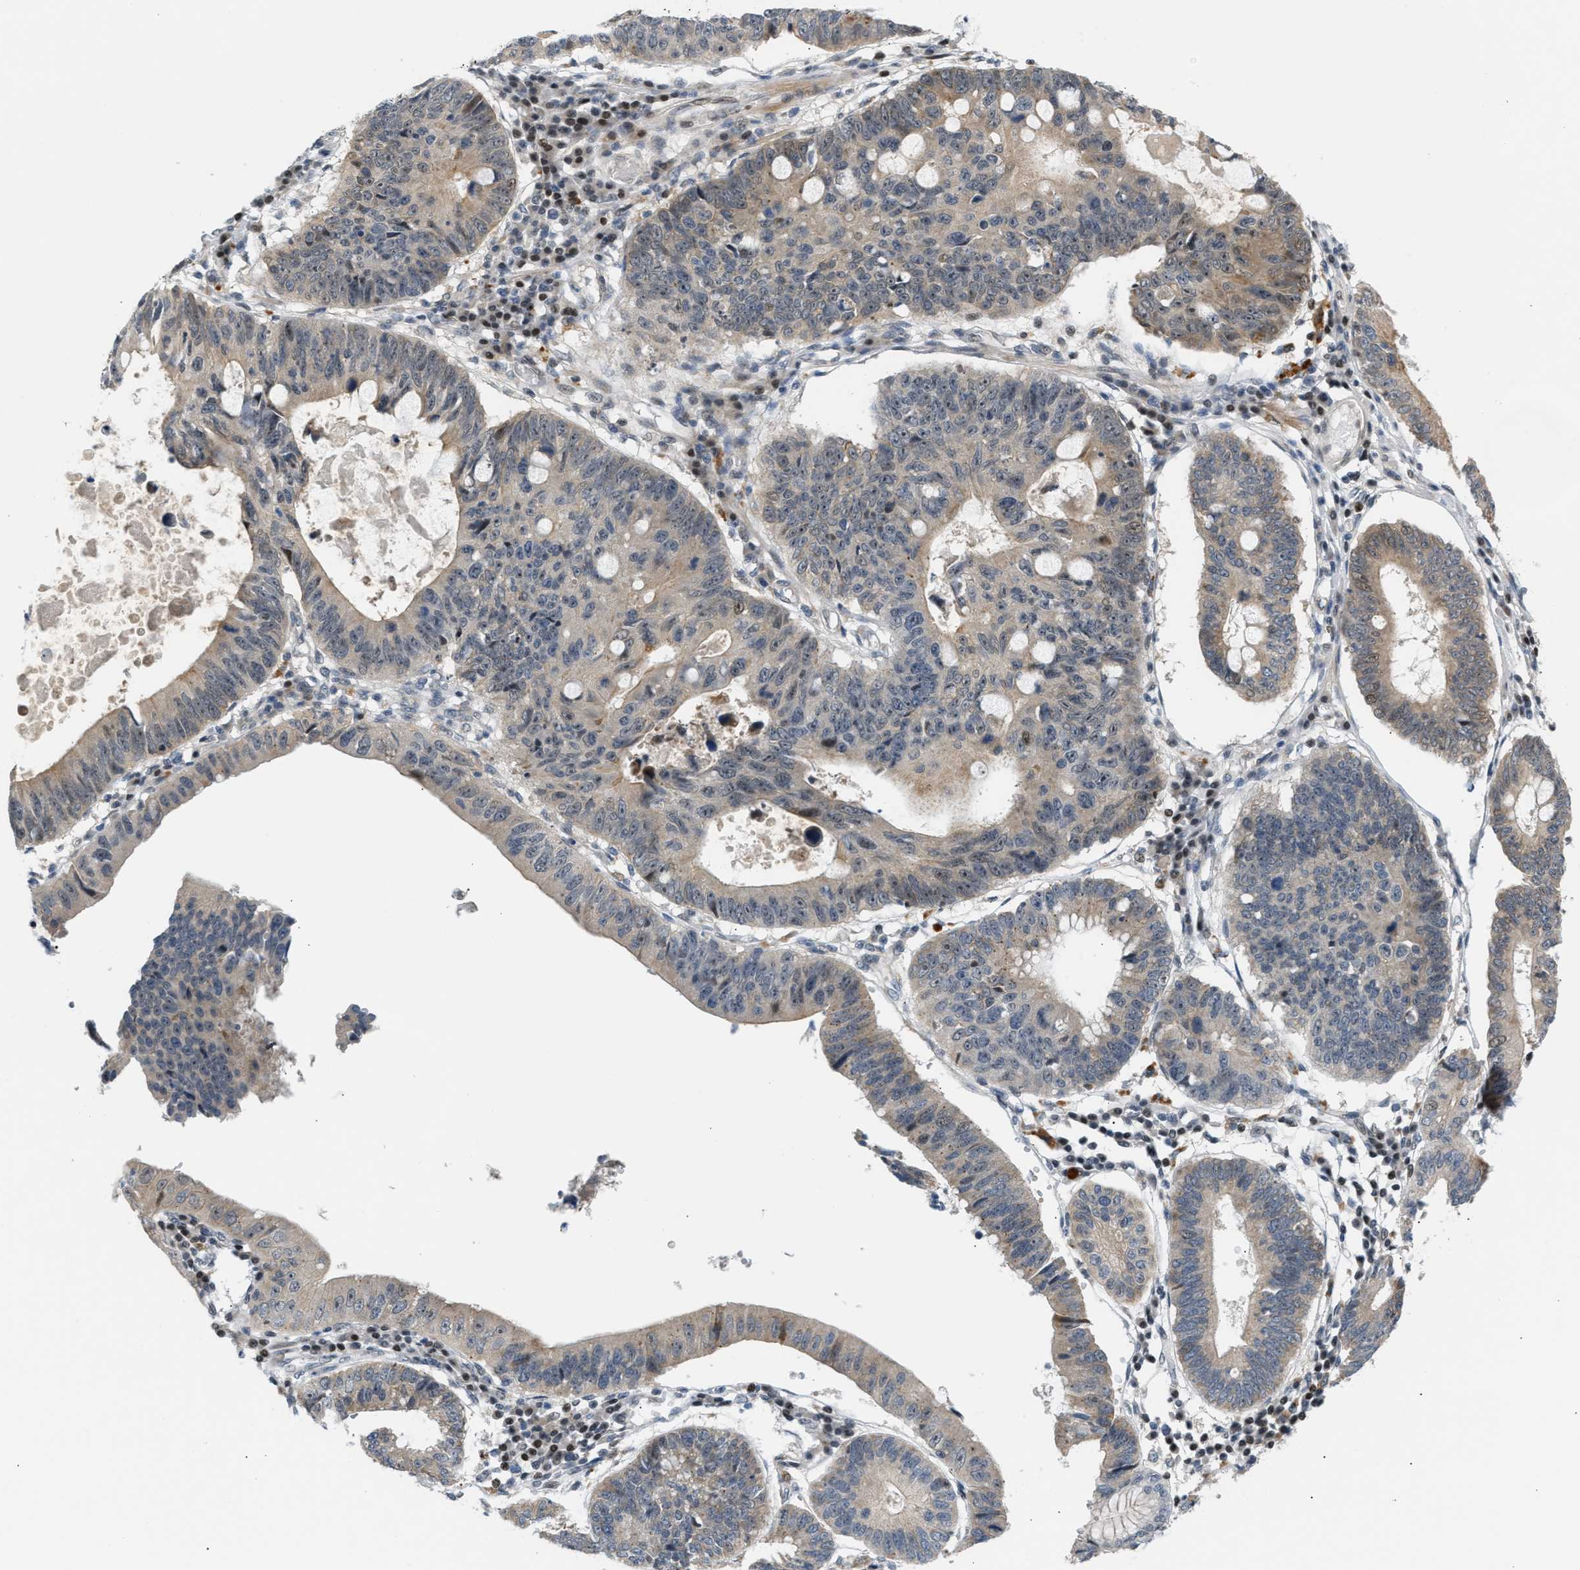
{"staining": {"intensity": "moderate", "quantity": "25%-75%", "location": "cytoplasmic/membranous,nuclear"}, "tissue": "stomach cancer", "cell_type": "Tumor cells", "image_type": "cancer", "snomed": [{"axis": "morphology", "description": "Adenocarcinoma, NOS"}, {"axis": "topography", "description": "Stomach"}], "caption": "An image showing moderate cytoplasmic/membranous and nuclear expression in about 25%-75% of tumor cells in adenocarcinoma (stomach), as visualized by brown immunohistochemical staining.", "gene": "NPS", "patient": {"sex": "male", "age": 59}}